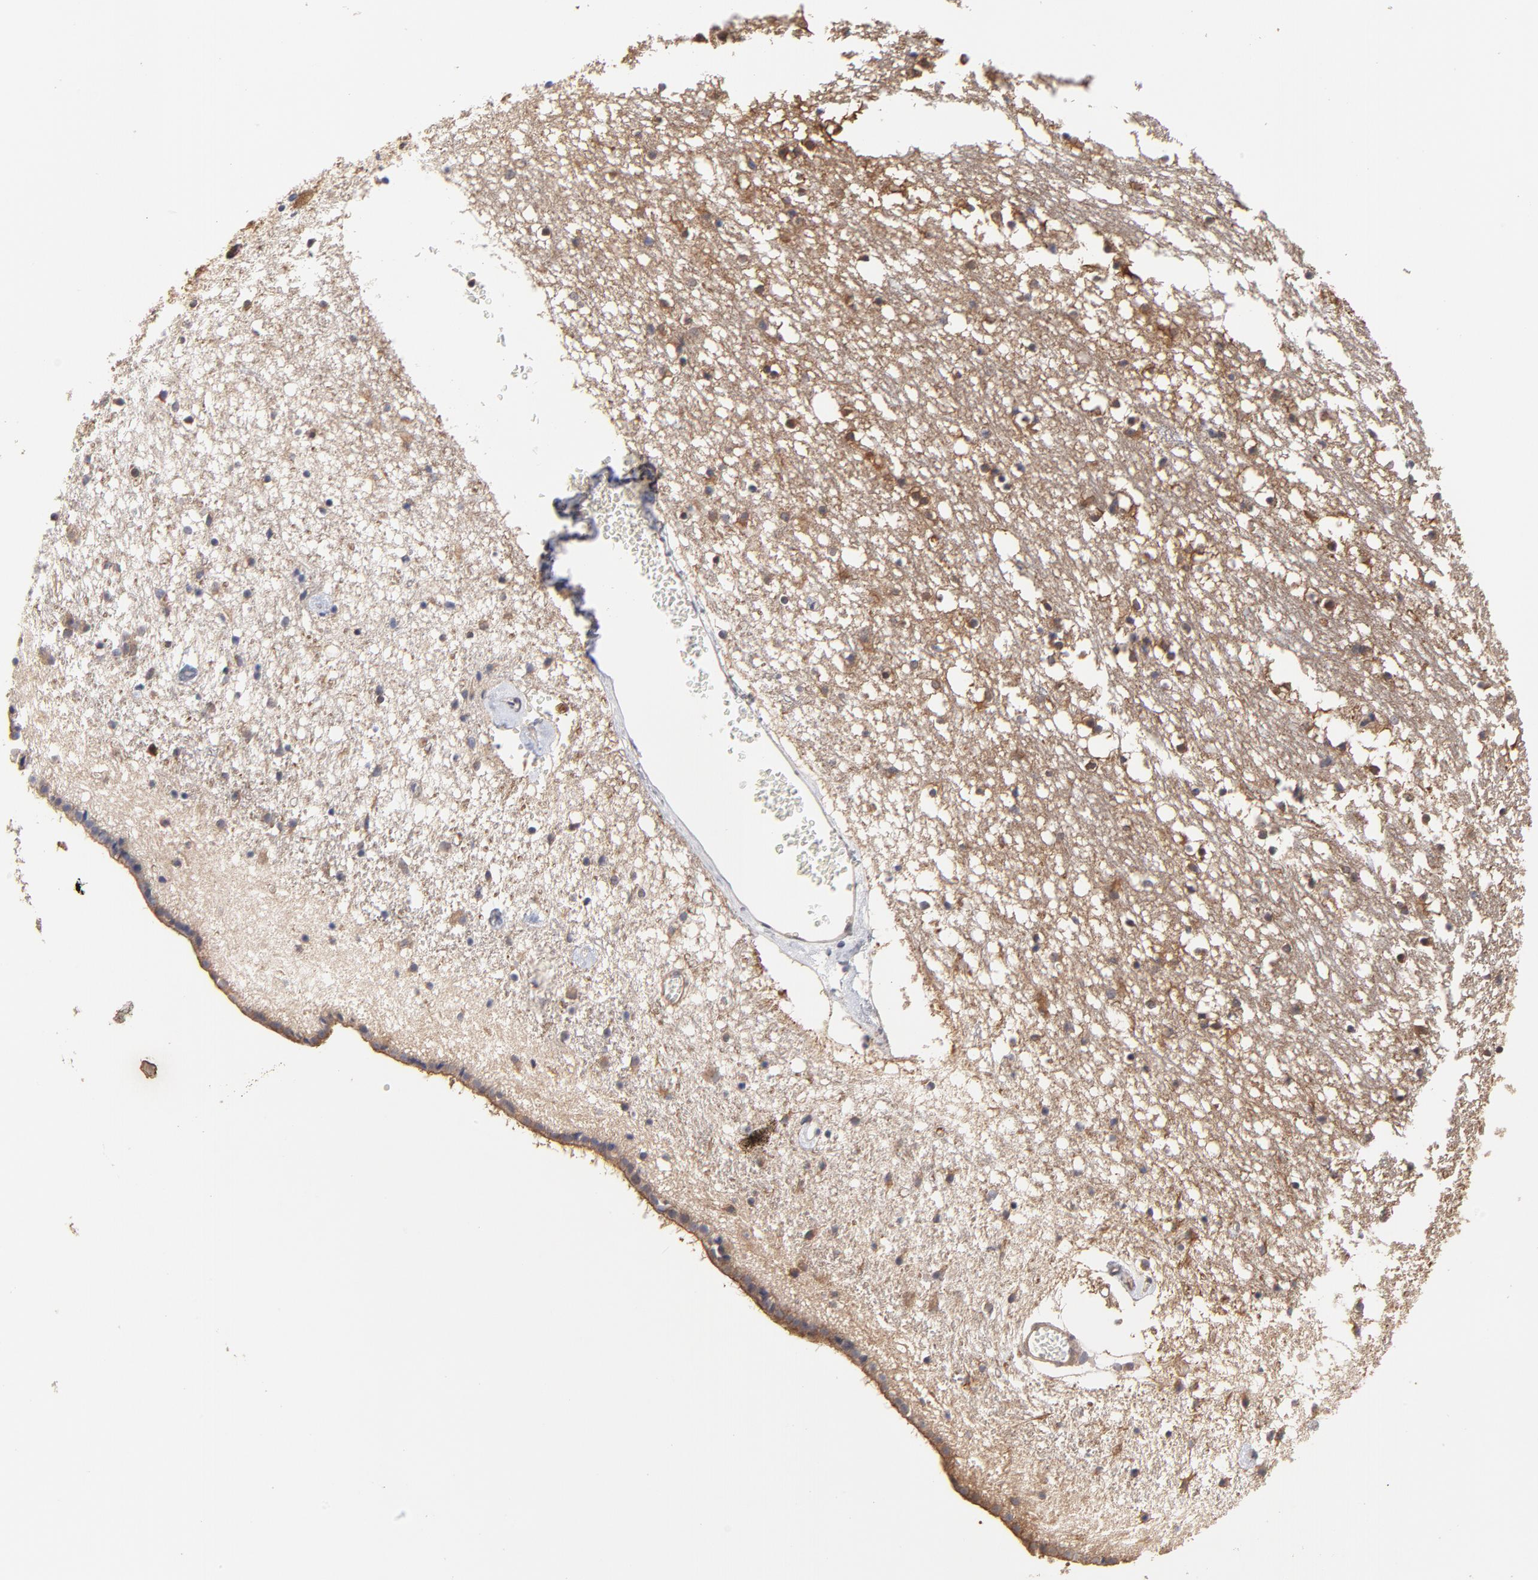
{"staining": {"intensity": "negative", "quantity": "none", "location": "none"}, "tissue": "caudate", "cell_type": "Glial cells", "image_type": "normal", "snomed": [{"axis": "morphology", "description": "Normal tissue, NOS"}, {"axis": "topography", "description": "Lateral ventricle wall"}], "caption": "The IHC photomicrograph has no significant expression in glial cells of caudate.", "gene": "PCMT1", "patient": {"sex": "male", "age": 45}}